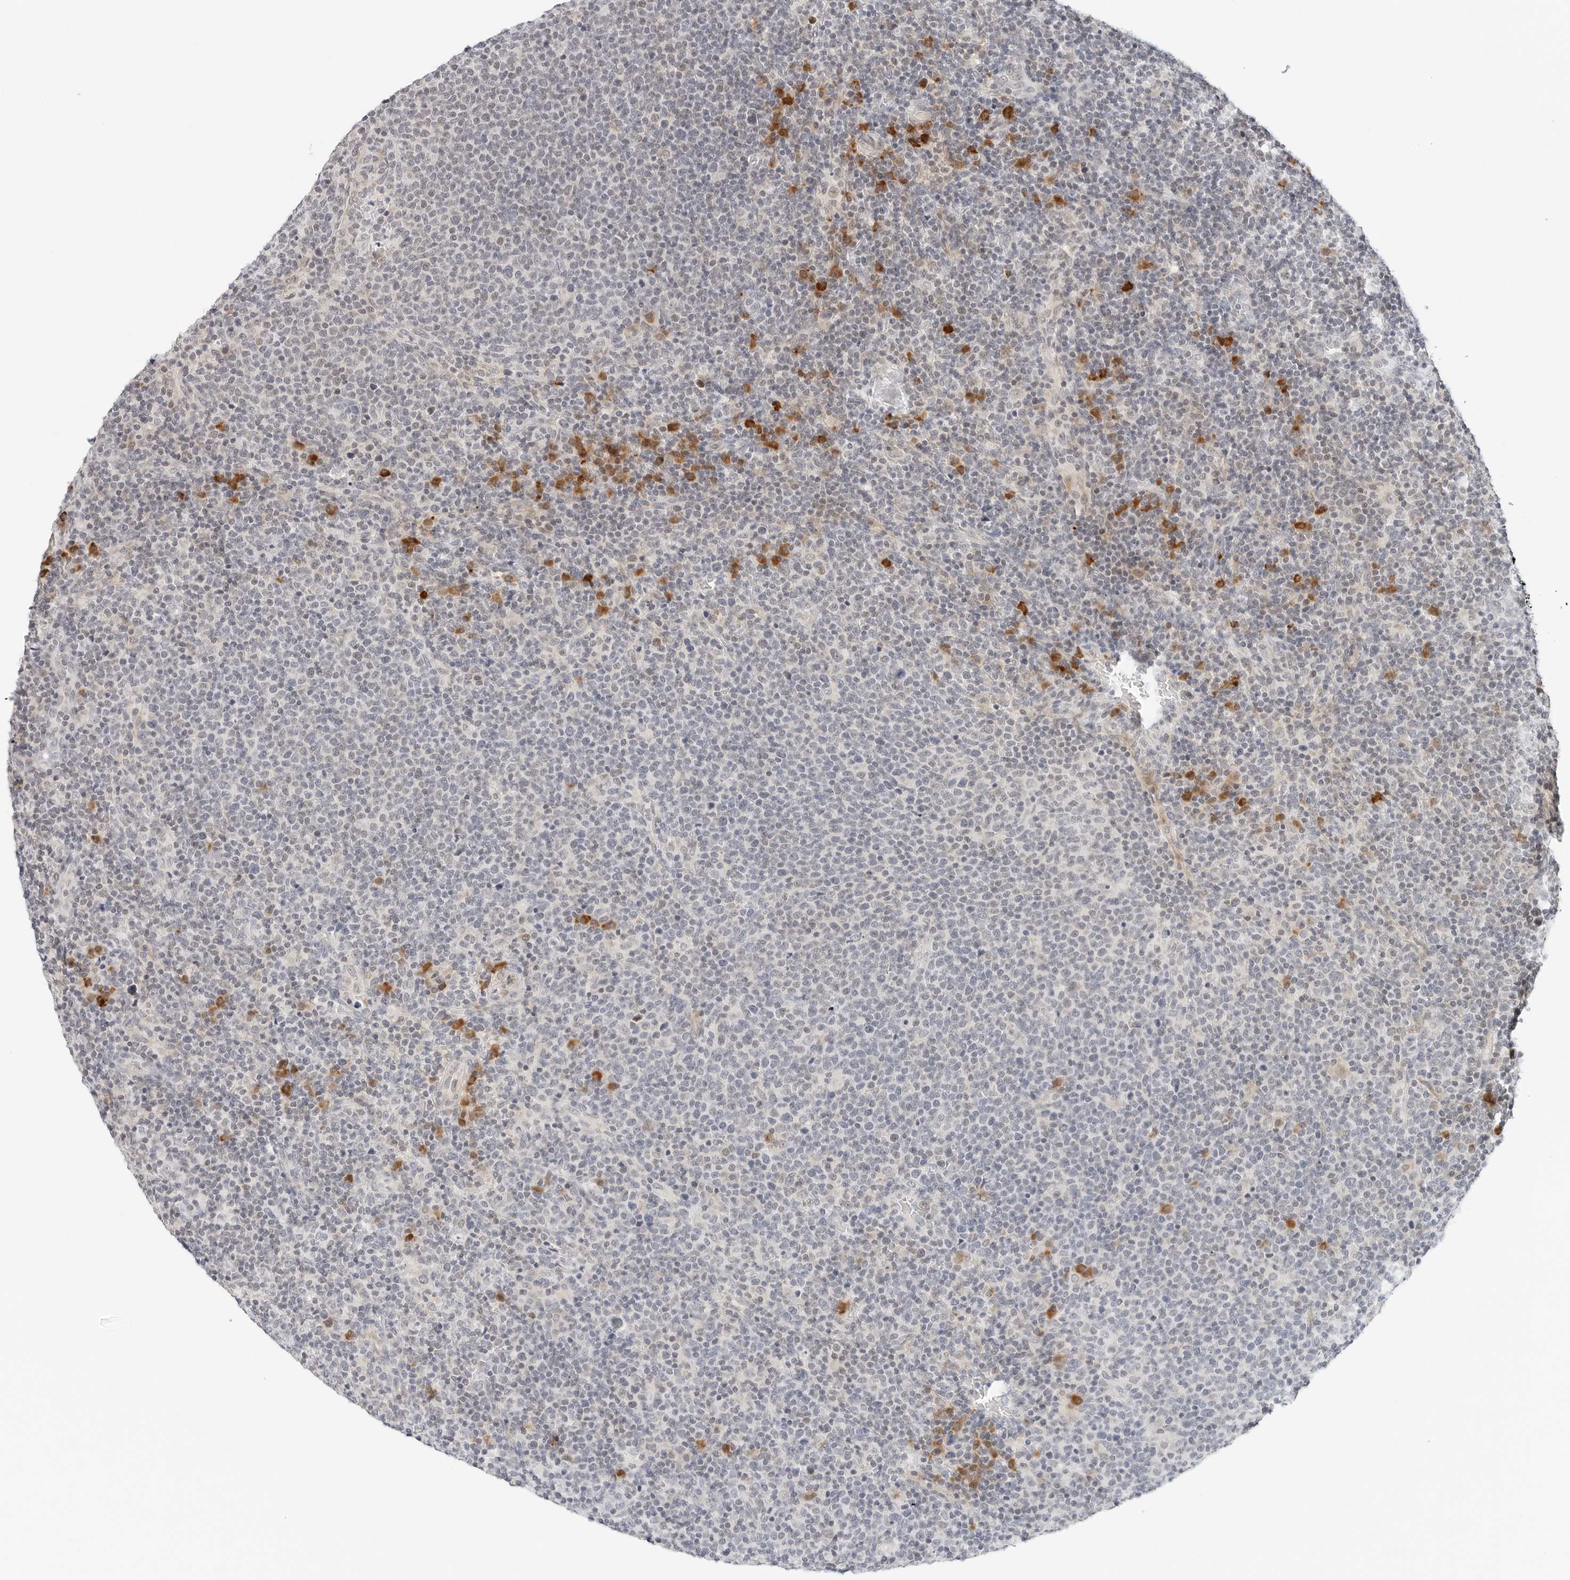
{"staining": {"intensity": "negative", "quantity": "none", "location": "none"}, "tissue": "lymphoma", "cell_type": "Tumor cells", "image_type": "cancer", "snomed": [{"axis": "morphology", "description": "Malignant lymphoma, non-Hodgkin's type, High grade"}, {"axis": "topography", "description": "Lymph node"}], "caption": "Tumor cells are negative for protein expression in human lymphoma.", "gene": "PARP10", "patient": {"sex": "male", "age": 61}}